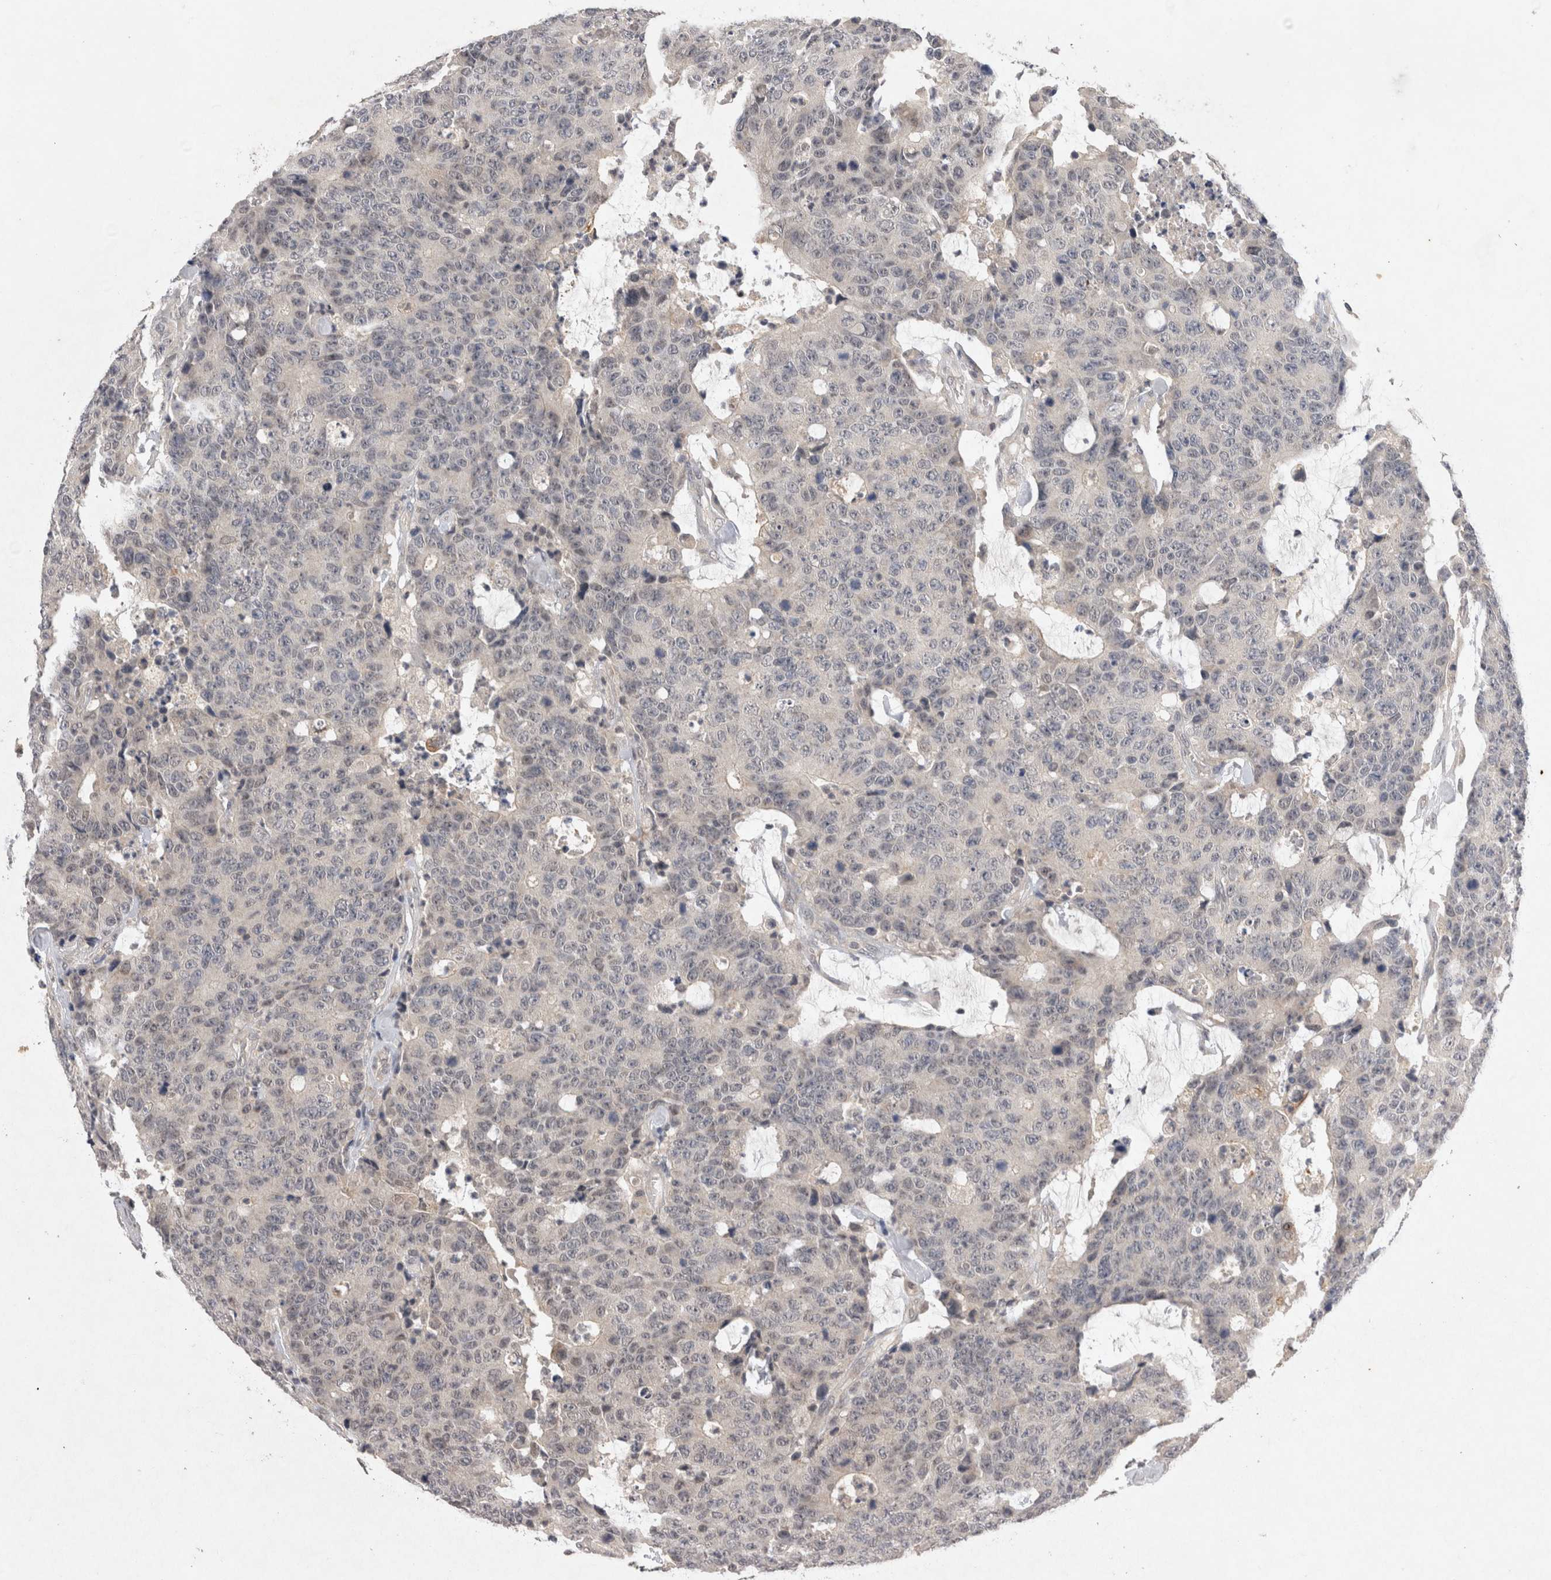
{"staining": {"intensity": "negative", "quantity": "none", "location": "none"}, "tissue": "colorectal cancer", "cell_type": "Tumor cells", "image_type": "cancer", "snomed": [{"axis": "morphology", "description": "Adenocarcinoma, NOS"}, {"axis": "topography", "description": "Colon"}], "caption": "Colorectal cancer (adenocarcinoma) was stained to show a protein in brown. There is no significant staining in tumor cells. (Immunohistochemistry (ihc), brightfield microscopy, high magnification).", "gene": "RASSF3", "patient": {"sex": "female", "age": 86}}